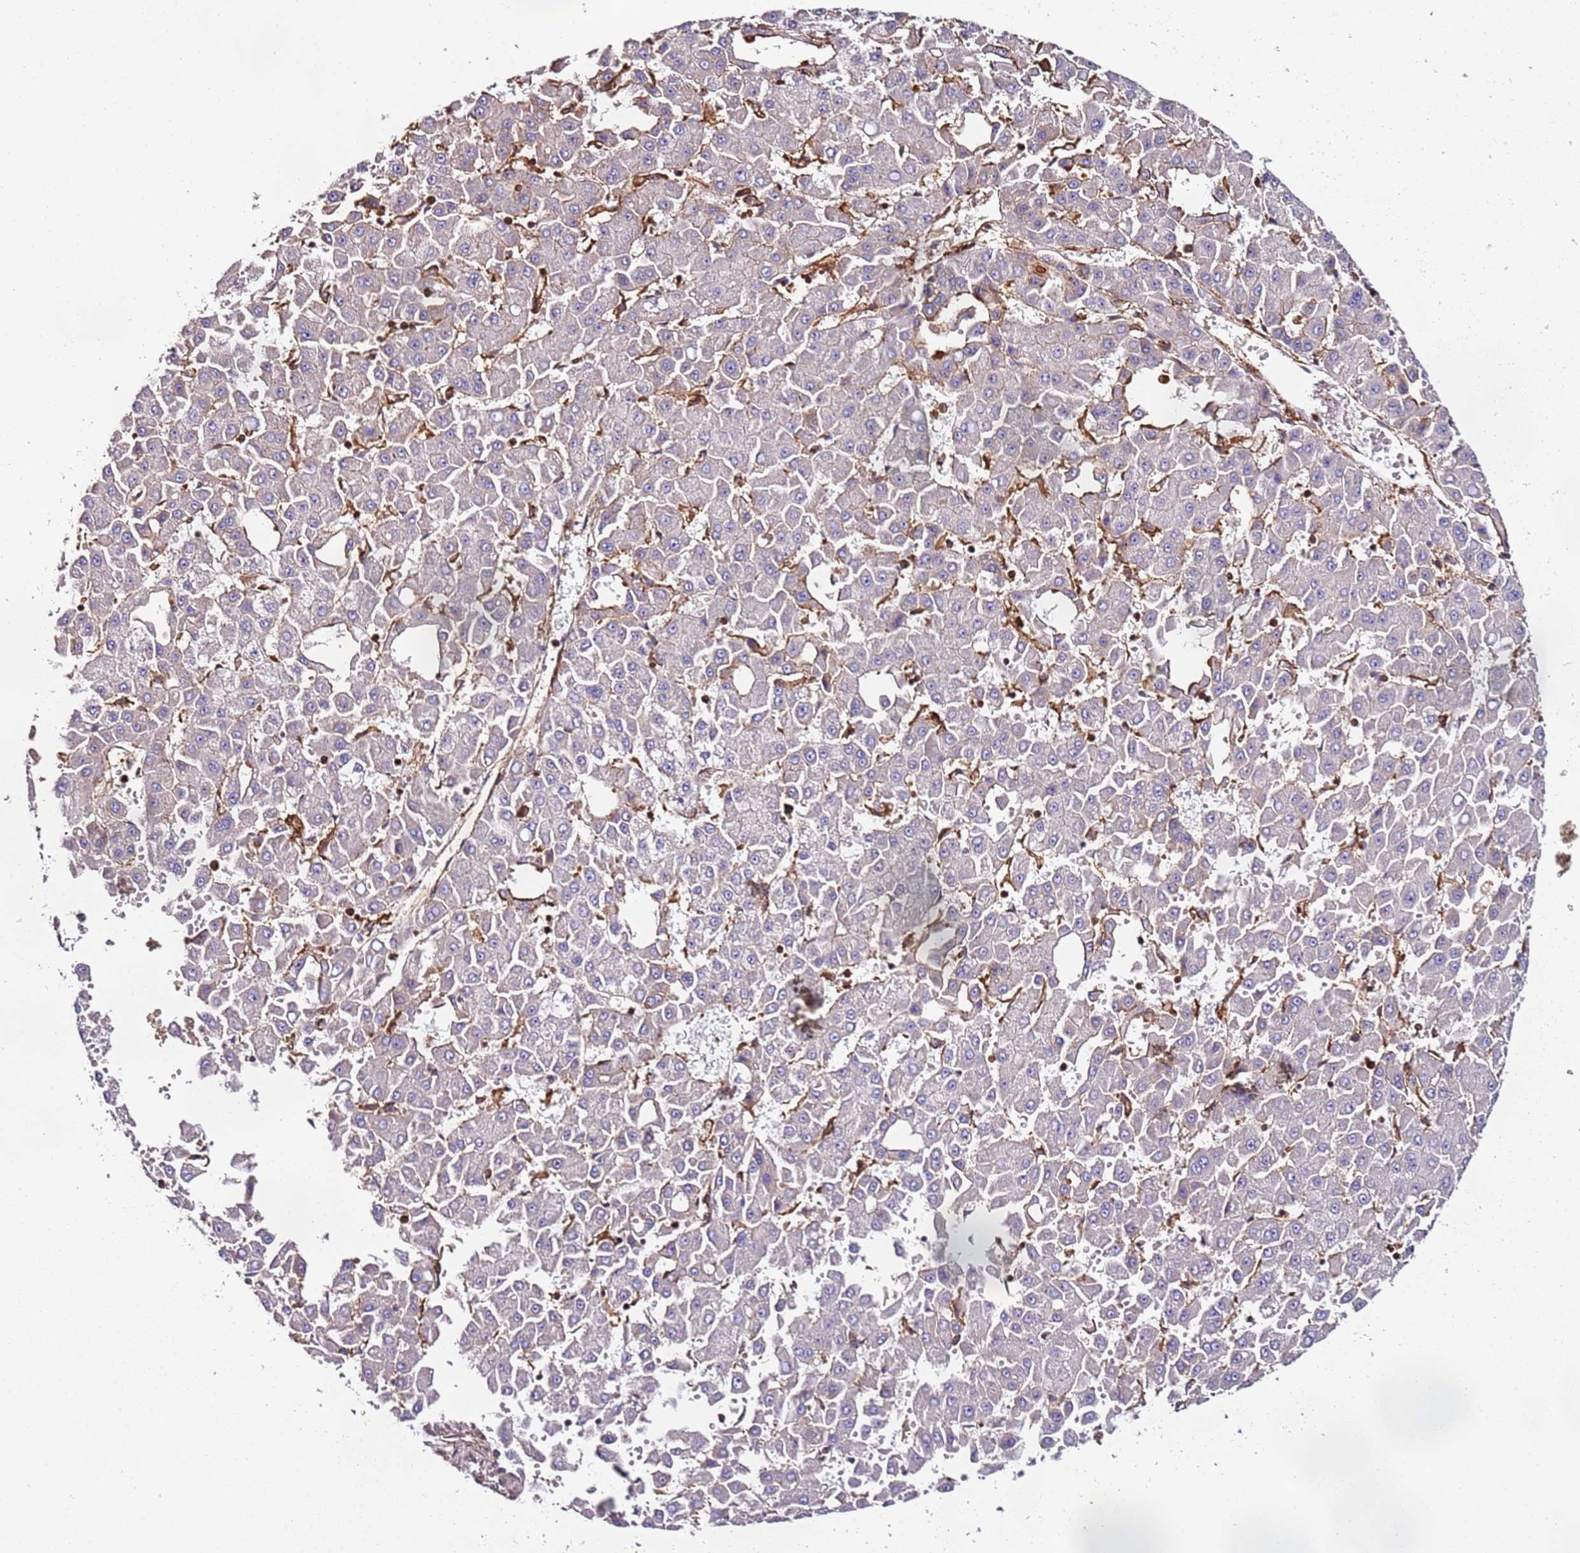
{"staining": {"intensity": "negative", "quantity": "none", "location": "none"}, "tissue": "liver cancer", "cell_type": "Tumor cells", "image_type": "cancer", "snomed": [{"axis": "morphology", "description": "Carcinoma, Hepatocellular, NOS"}, {"axis": "topography", "description": "Liver"}], "caption": "Immunohistochemical staining of liver cancer shows no significant positivity in tumor cells.", "gene": "CYP2U1", "patient": {"sex": "male", "age": 47}}